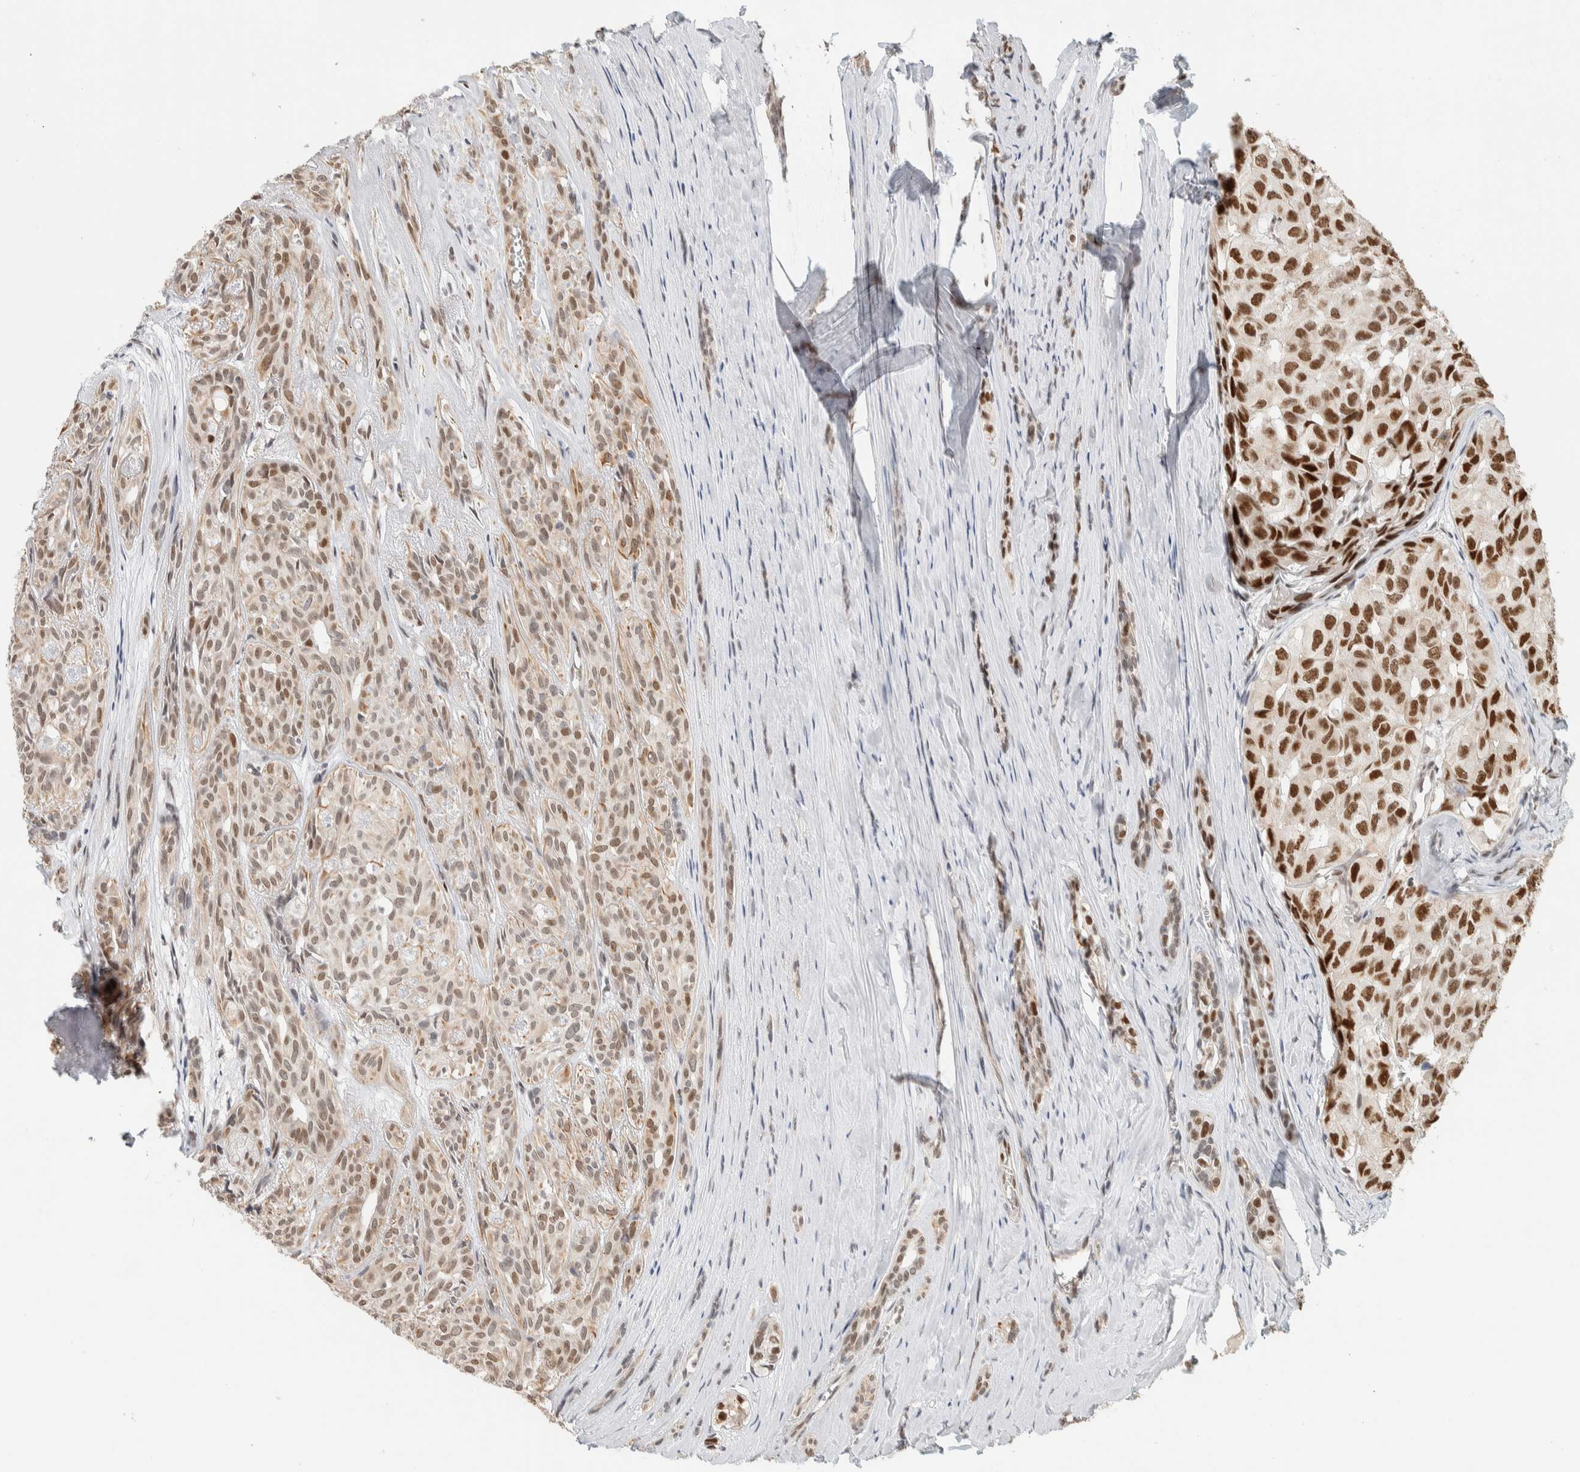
{"staining": {"intensity": "strong", "quantity": ">75%", "location": "nuclear"}, "tissue": "head and neck cancer", "cell_type": "Tumor cells", "image_type": "cancer", "snomed": [{"axis": "morphology", "description": "Adenocarcinoma, NOS"}, {"axis": "topography", "description": "Salivary gland, NOS"}, {"axis": "topography", "description": "Head-Neck"}], "caption": "The image displays staining of head and neck cancer, revealing strong nuclear protein staining (brown color) within tumor cells.", "gene": "PUS7", "patient": {"sex": "female", "age": 76}}